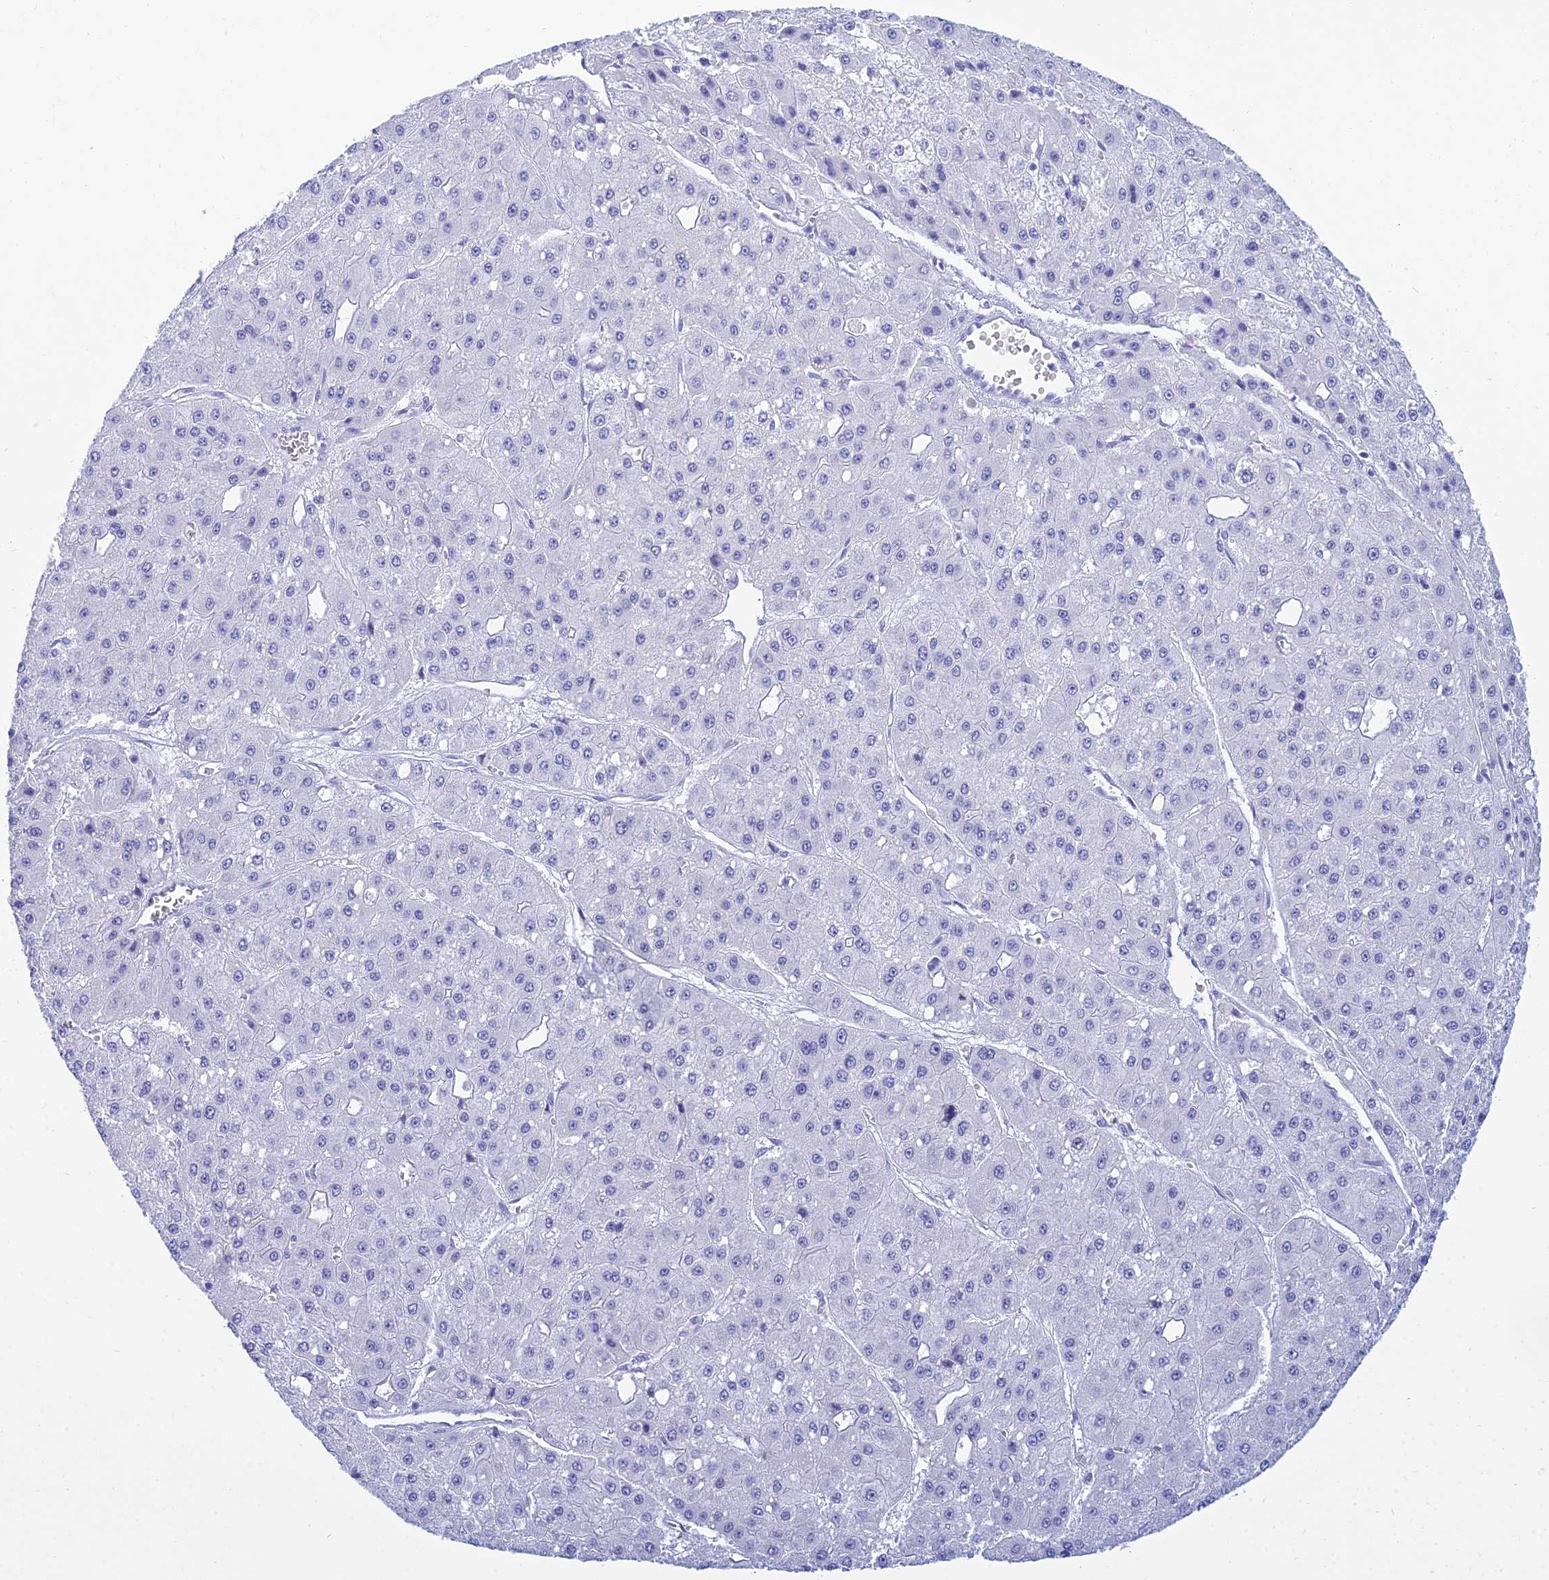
{"staining": {"intensity": "negative", "quantity": "none", "location": "none"}, "tissue": "liver cancer", "cell_type": "Tumor cells", "image_type": "cancer", "snomed": [{"axis": "morphology", "description": "Carcinoma, Hepatocellular, NOS"}, {"axis": "topography", "description": "Liver"}], "caption": "High magnification brightfield microscopy of hepatocellular carcinoma (liver) stained with DAB (3,3'-diaminobenzidine) (brown) and counterstained with hematoxylin (blue): tumor cells show no significant staining.", "gene": "PATE4", "patient": {"sex": "male", "age": 47}}